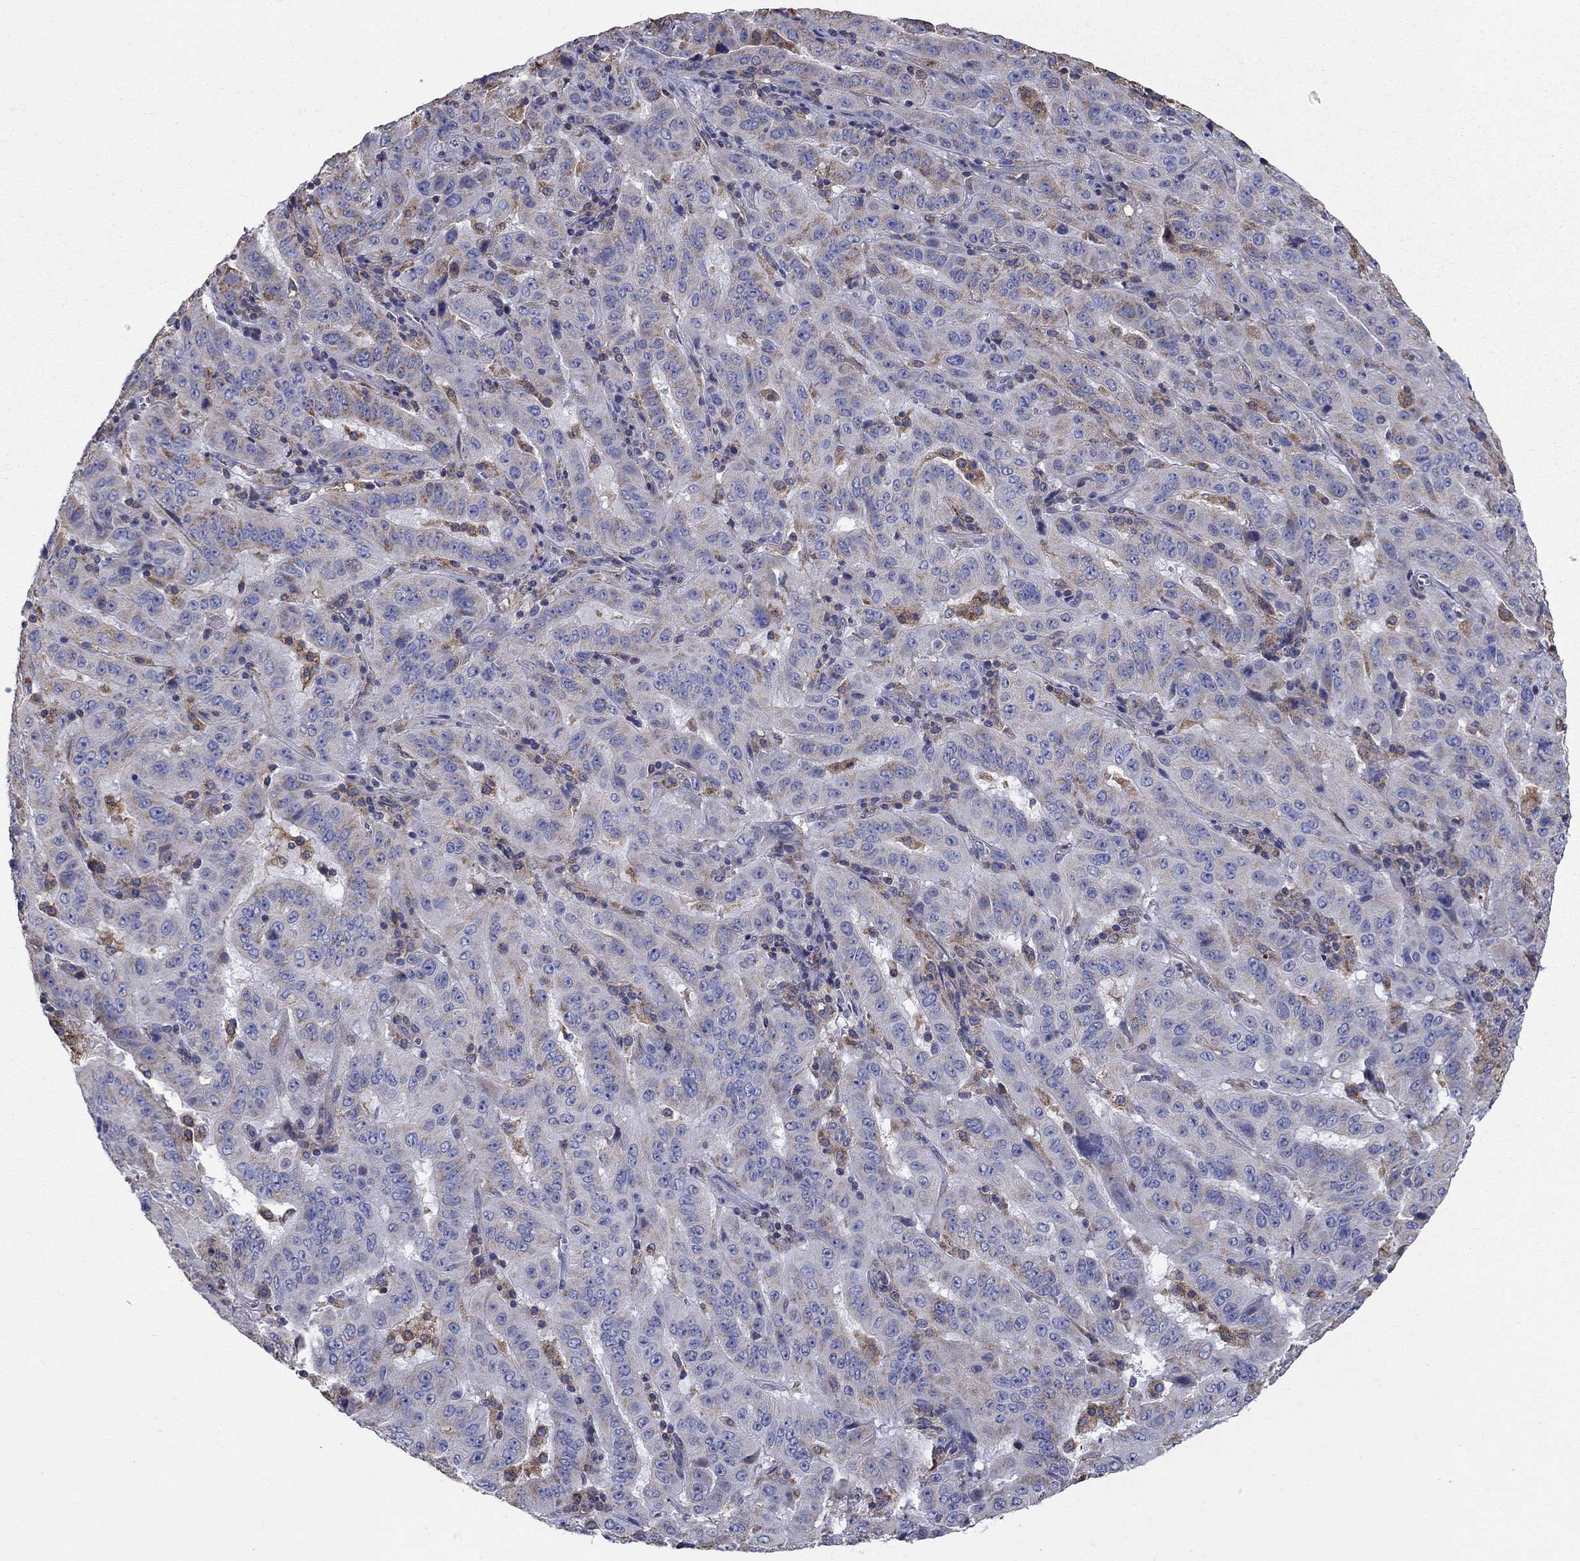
{"staining": {"intensity": "moderate", "quantity": "<25%", "location": "cytoplasmic/membranous"}, "tissue": "pancreatic cancer", "cell_type": "Tumor cells", "image_type": "cancer", "snomed": [{"axis": "morphology", "description": "Adenocarcinoma, NOS"}, {"axis": "topography", "description": "Pancreas"}], "caption": "Pancreatic cancer tissue shows moderate cytoplasmic/membranous positivity in about <25% of tumor cells The staining was performed using DAB (3,3'-diaminobenzidine), with brown indicating positive protein expression. Nuclei are stained blue with hematoxylin.", "gene": "NME5", "patient": {"sex": "male", "age": 63}}